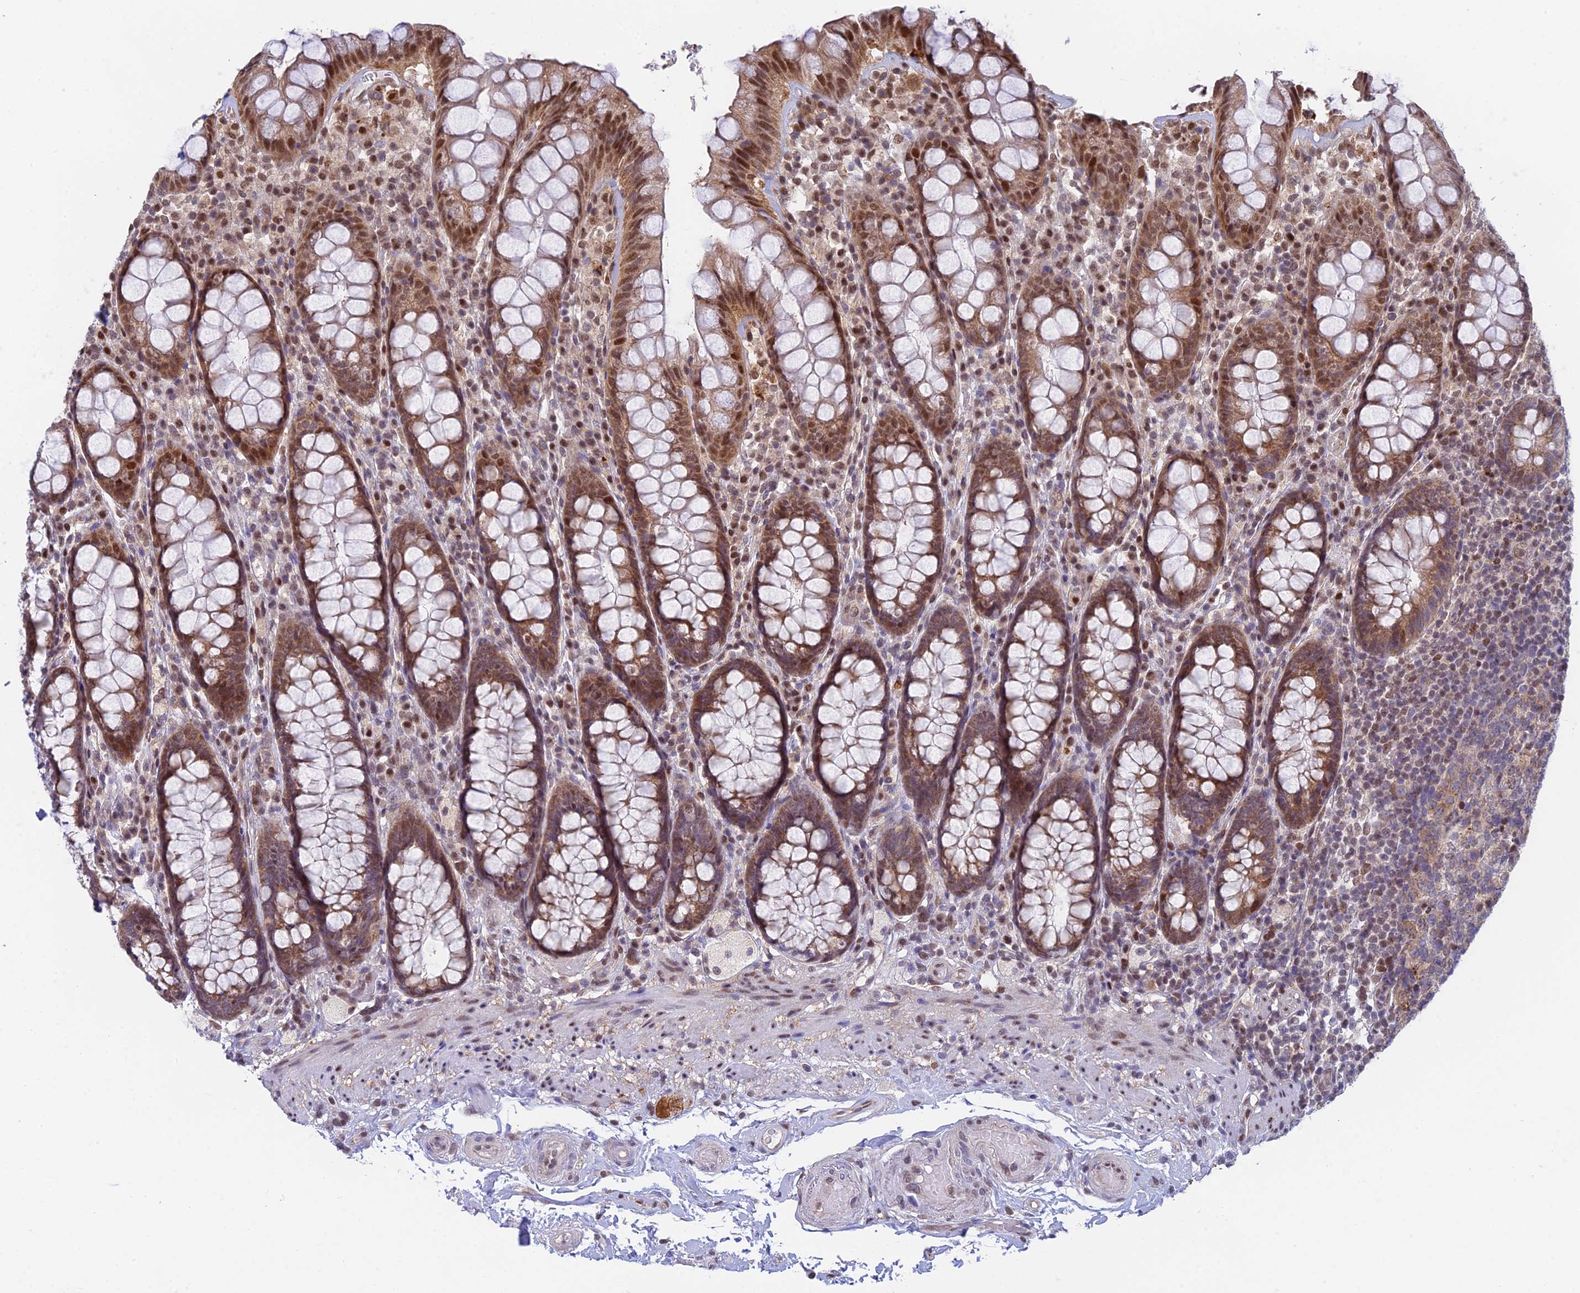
{"staining": {"intensity": "moderate", "quantity": ">75%", "location": "cytoplasmic/membranous,nuclear"}, "tissue": "rectum", "cell_type": "Glandular cells", "image_type": "normal", "snomed": [{"axis": "morphology", "description": "Normal tissue, NOS"}, {"axis": "topography", "description": "Rectum"}], "caption": "Immunohistochemistry of unremarkable rectum demonstrates medium levels of moderate cytoplasmic/membranous,nuclear expression in approximately >75% of glandular cells.", "gene": "MRPL17", "patient": {"sex": "male", "age": 83}}